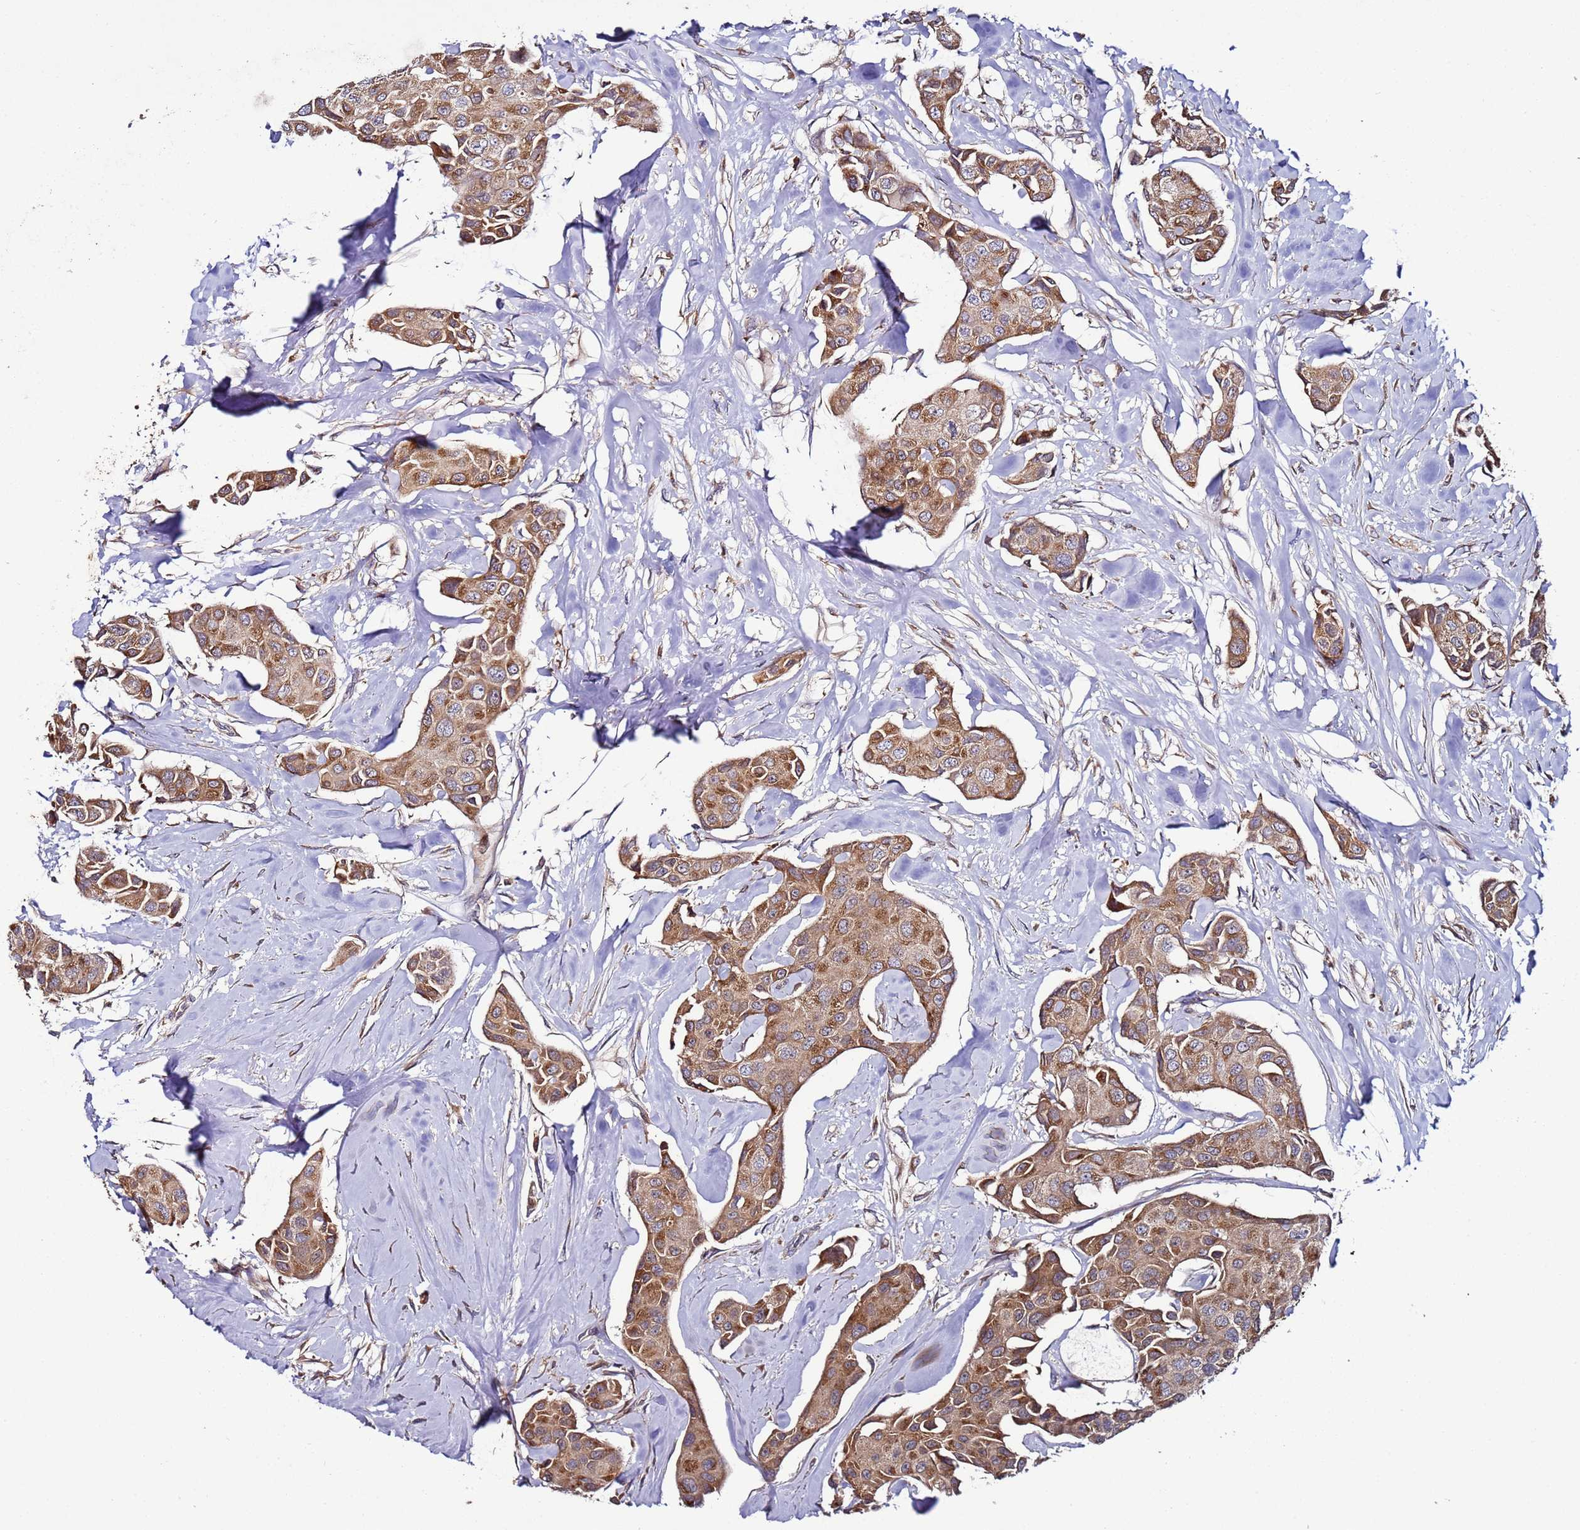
{"staining": {"intensity": "moderate", "quantity": ">75%", "location": "cytoplasmic/membranous"}, "tissue": "breast cancer", "cell_type": "Tumor cells", "image_type": "cancer", "snomed": [{"axis": "morphology", "description": "Duct carcinoma"}, {"axis": "topography", "description": "Breast"}, {"axis": "topography", "description": "Lymph node"}], "caption": "Human invasive ductal carcinoma (breast) stained with a protein marker demonstrates moderate staining in tumor cells.", "gene": "TMEM176B", "patient": {"sex": "female", "age": 80}}